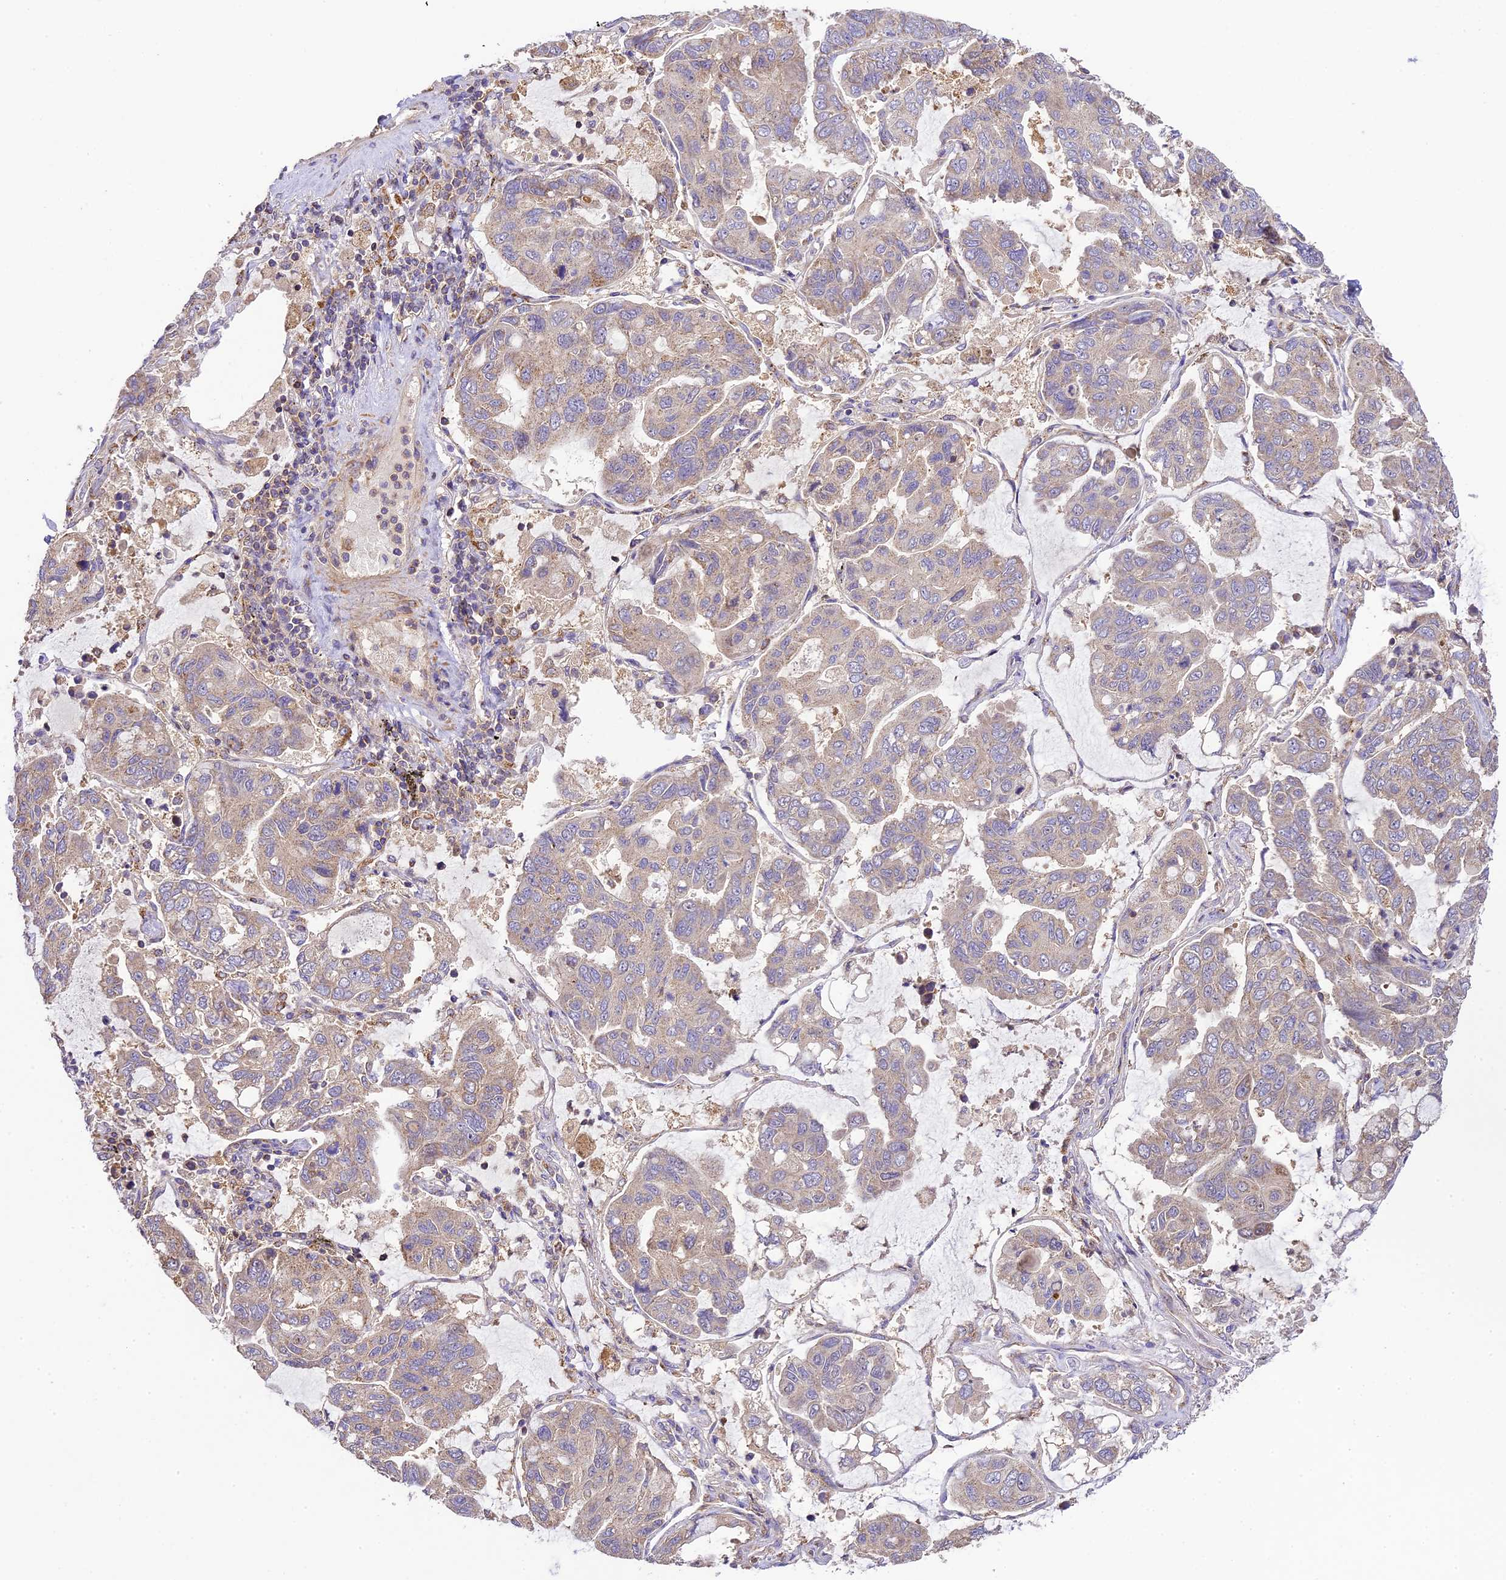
{"staining": {"intensity": "weak", "quantity": "25%-75%", "location": "cytoplasmic/membranous"}, "tissue": "lung cancer", "cell_type": "Tumor cells", "image_type": "cancer", "snomed": [{"axis": "morphology", "description": "Adenocarcinoma, NOS"}, {"axis": "topography", "description": "Lung"}], "caption": "About 25%-75% of tumor cells in human lung adenocarcinoma demonstrate weak cytoplasmic/membranous protein positivity as visualized by brown immunohistochemical staining.", "gene": "WDR88", "patient": {"sex": "male", "age": 64}}